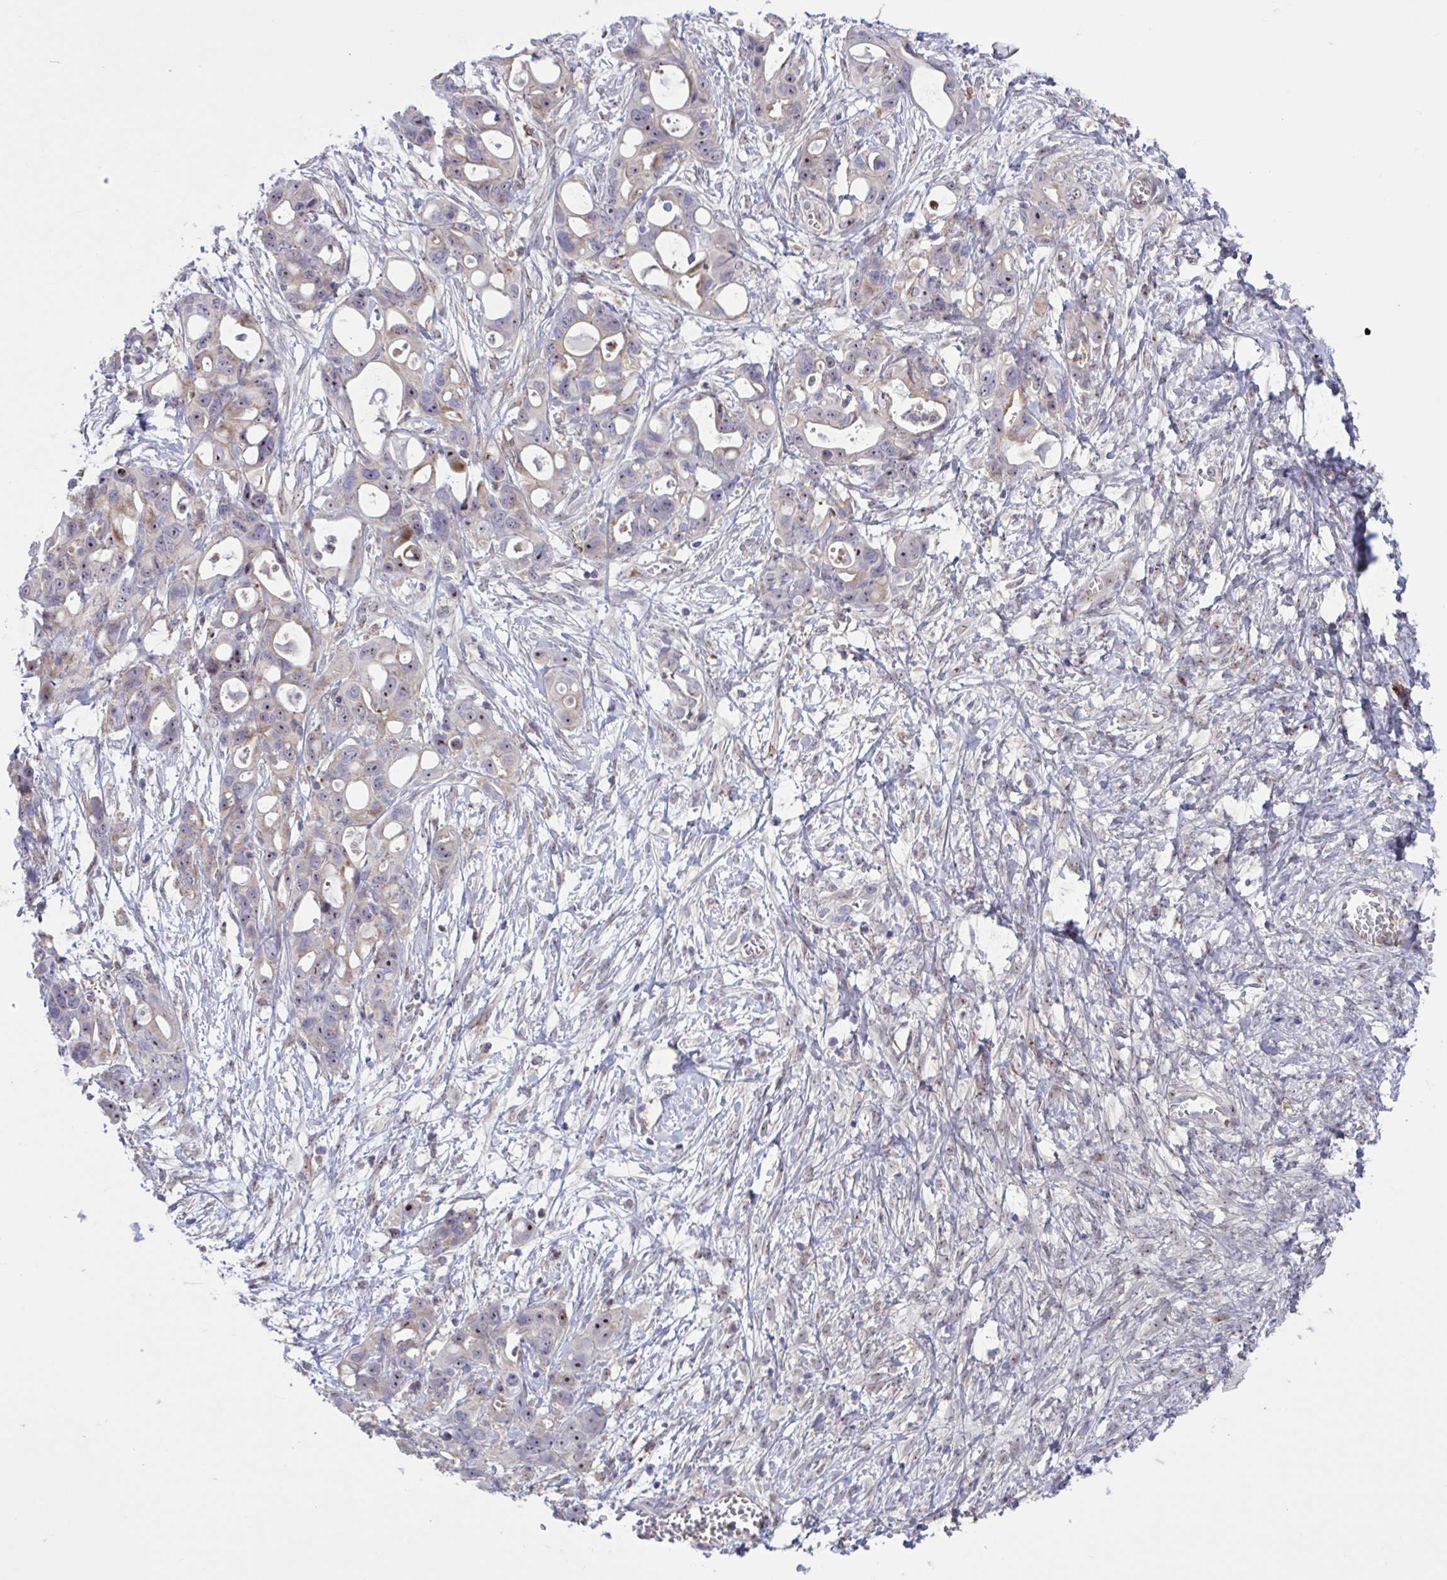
{"staining": {"intensity": "moderate", "quantity": "25%-75%", "location": "cytoplasmic/membranous,nuclear"}, "tissue": "ovarian cancer", "cell_type": "Tumor cells", "image_type": "cancer", "snomed": [{"axis": "morphology", "description": "Cystadenocarcinoma, mucinous, NOS"}, {"axis": "topography", "description": "Ovary"}], "caption": "DAB immunohistochemical staining of ovarian mucinous cystadenocarcinoma shows moderate cytoplasmic/membranous and nuclear protein staining in about 25%-75% of tumor cells.", "gene": "CD101", "patient": {"sex": "female", "age": 70}}